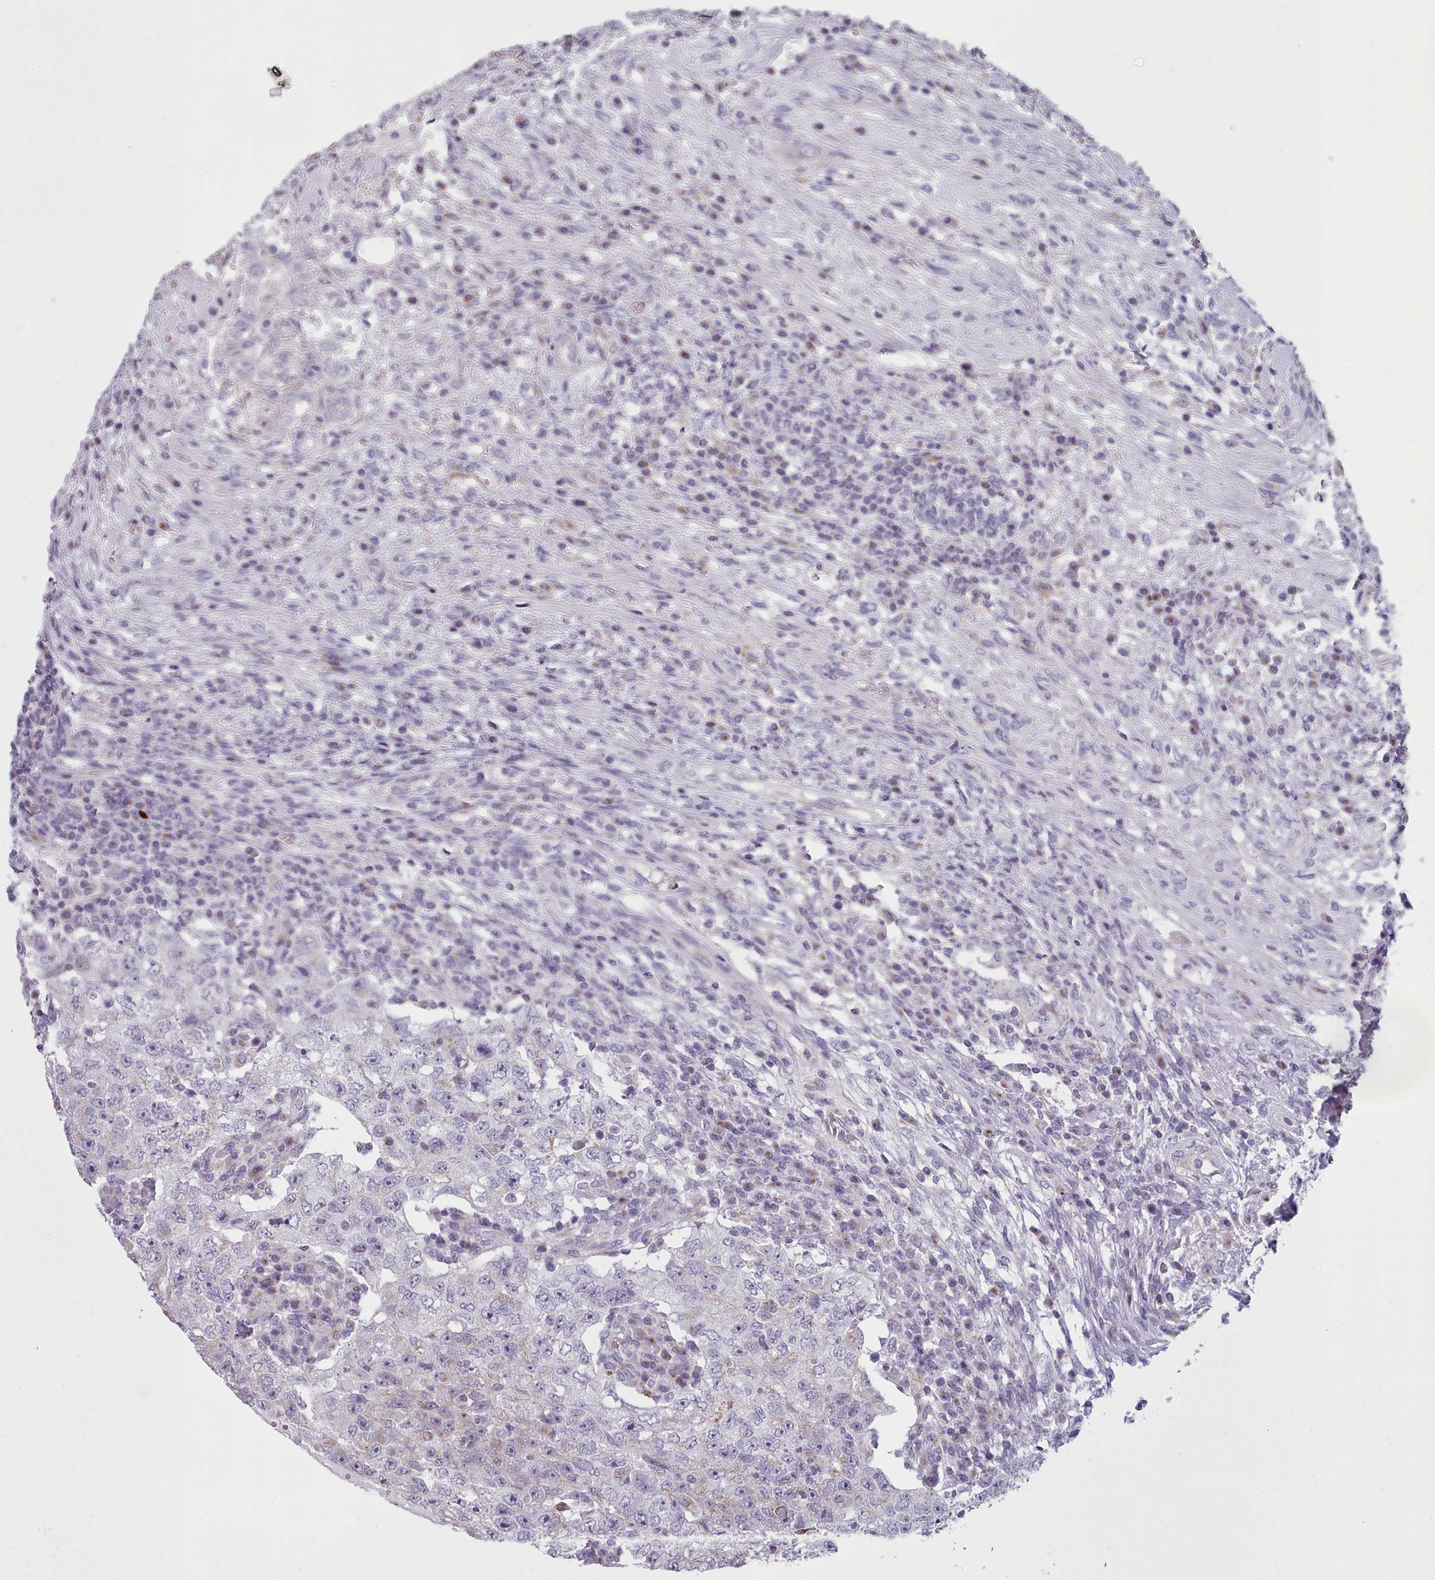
{"staining": {"intensity": "weak", "quantity": "<25%", "location": "cytoplasmic/membranous"}, "tissue": "testis cancer", "cell_type": "Tumor cells", "image_type": "cancer", "snomed": [{"axis": "morphology", "description": "Carcinoma, Embryonal, NOS"}, {"axis": "topography", "description": "Testis"}], "caption": "This photomicrograph is of embryonal carcinoma (testis) stained with immunohistochemistry (IHC) to label a protein in brown with the nuclei are counter-stained blue. There is no expression in tumor cells.", "gene": "SLC52A3", "patient": {"sex": "male", "age": 26}}